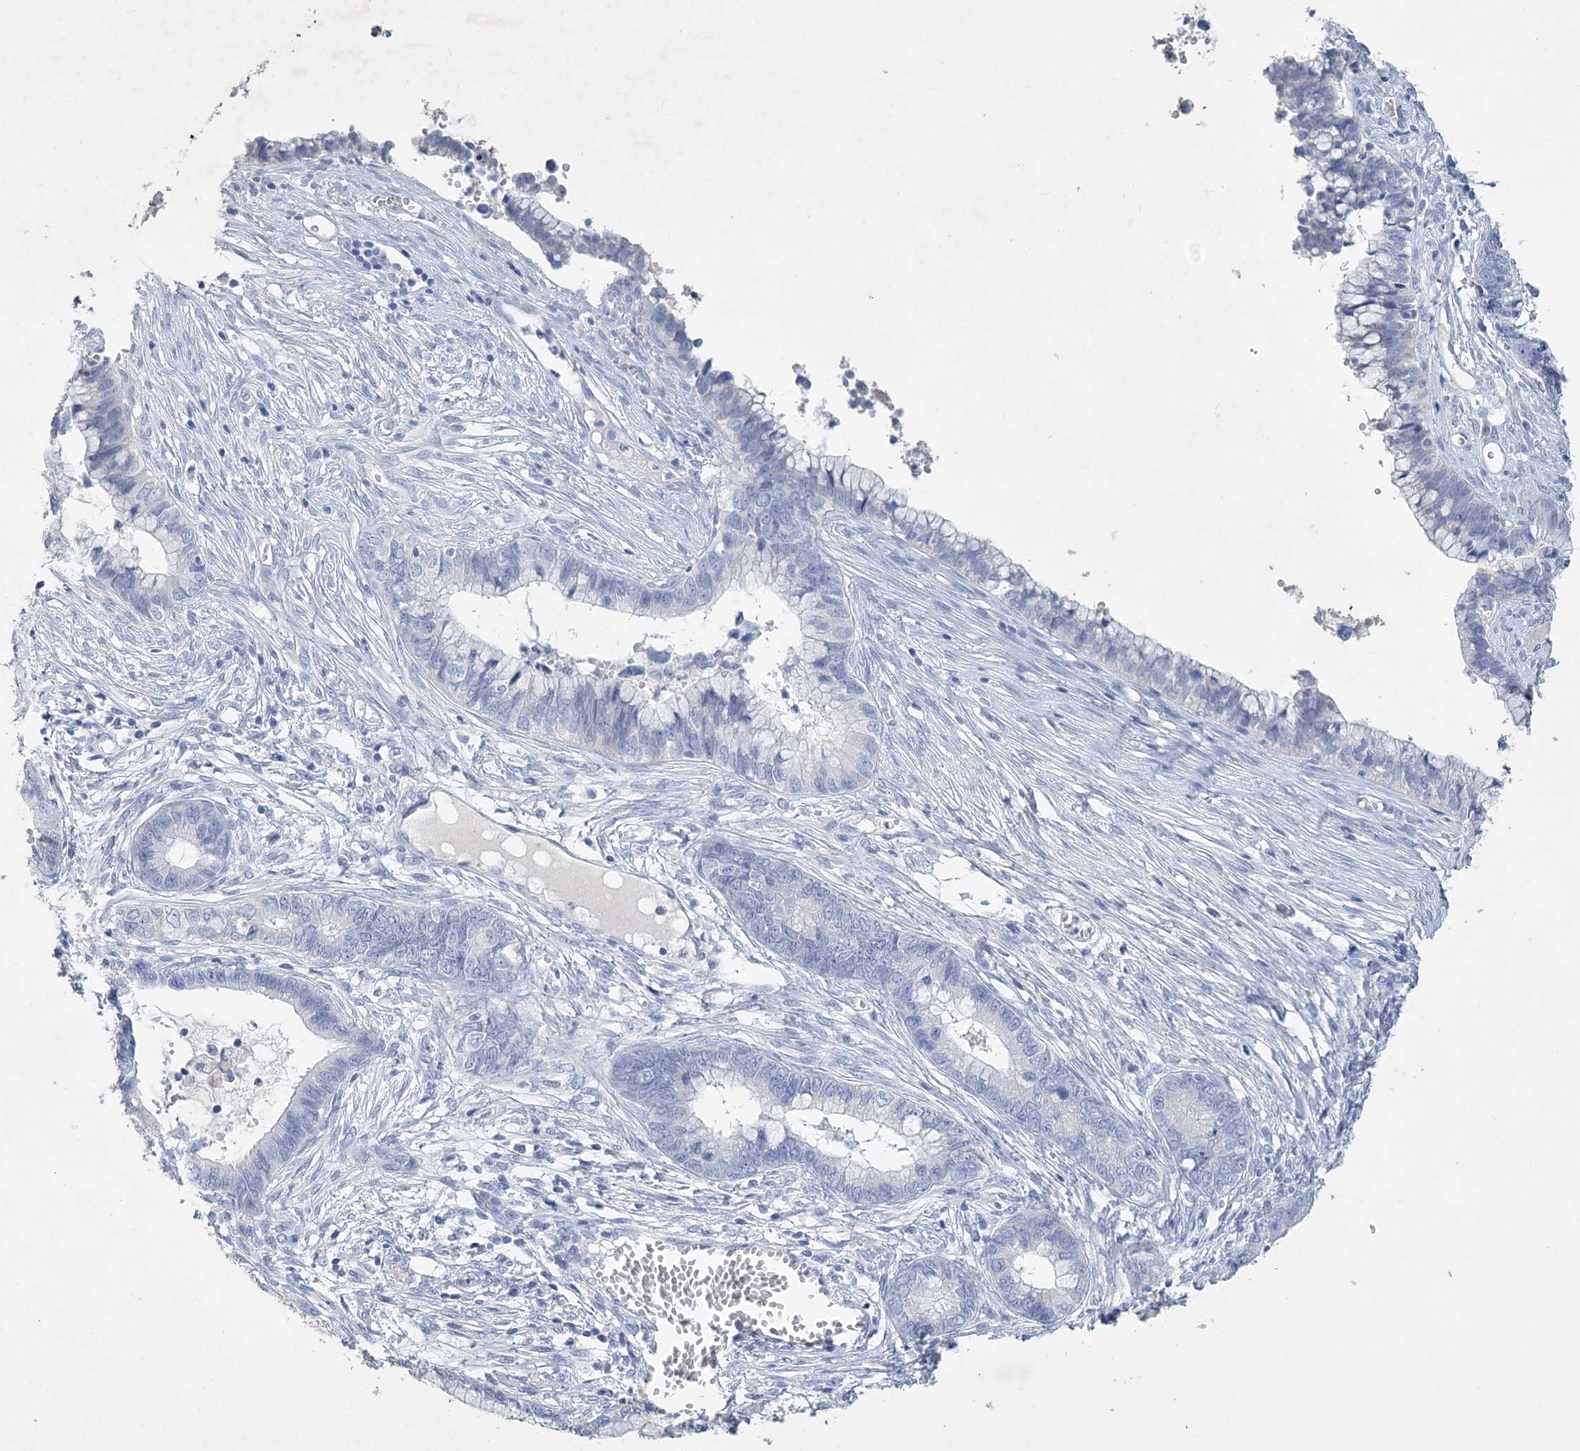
{"staining": {"intensity": "negative", "quantity": "none", "location": "none"}, "tissue": "cervical cancer", "cell_type": "Tumor cells", "image_type": "cancer", "snomed": [{"axis": "morphology", "description": "Adenocarcinoma, NOS"}, {"axis": "topography", "description": "Cervix"}], "caption": "Human cervical cancer stained for a protein using IHC shows no expression in tumor cells.", "gene": "COPS8", "patient": {"sex": "female", "age": 44}}